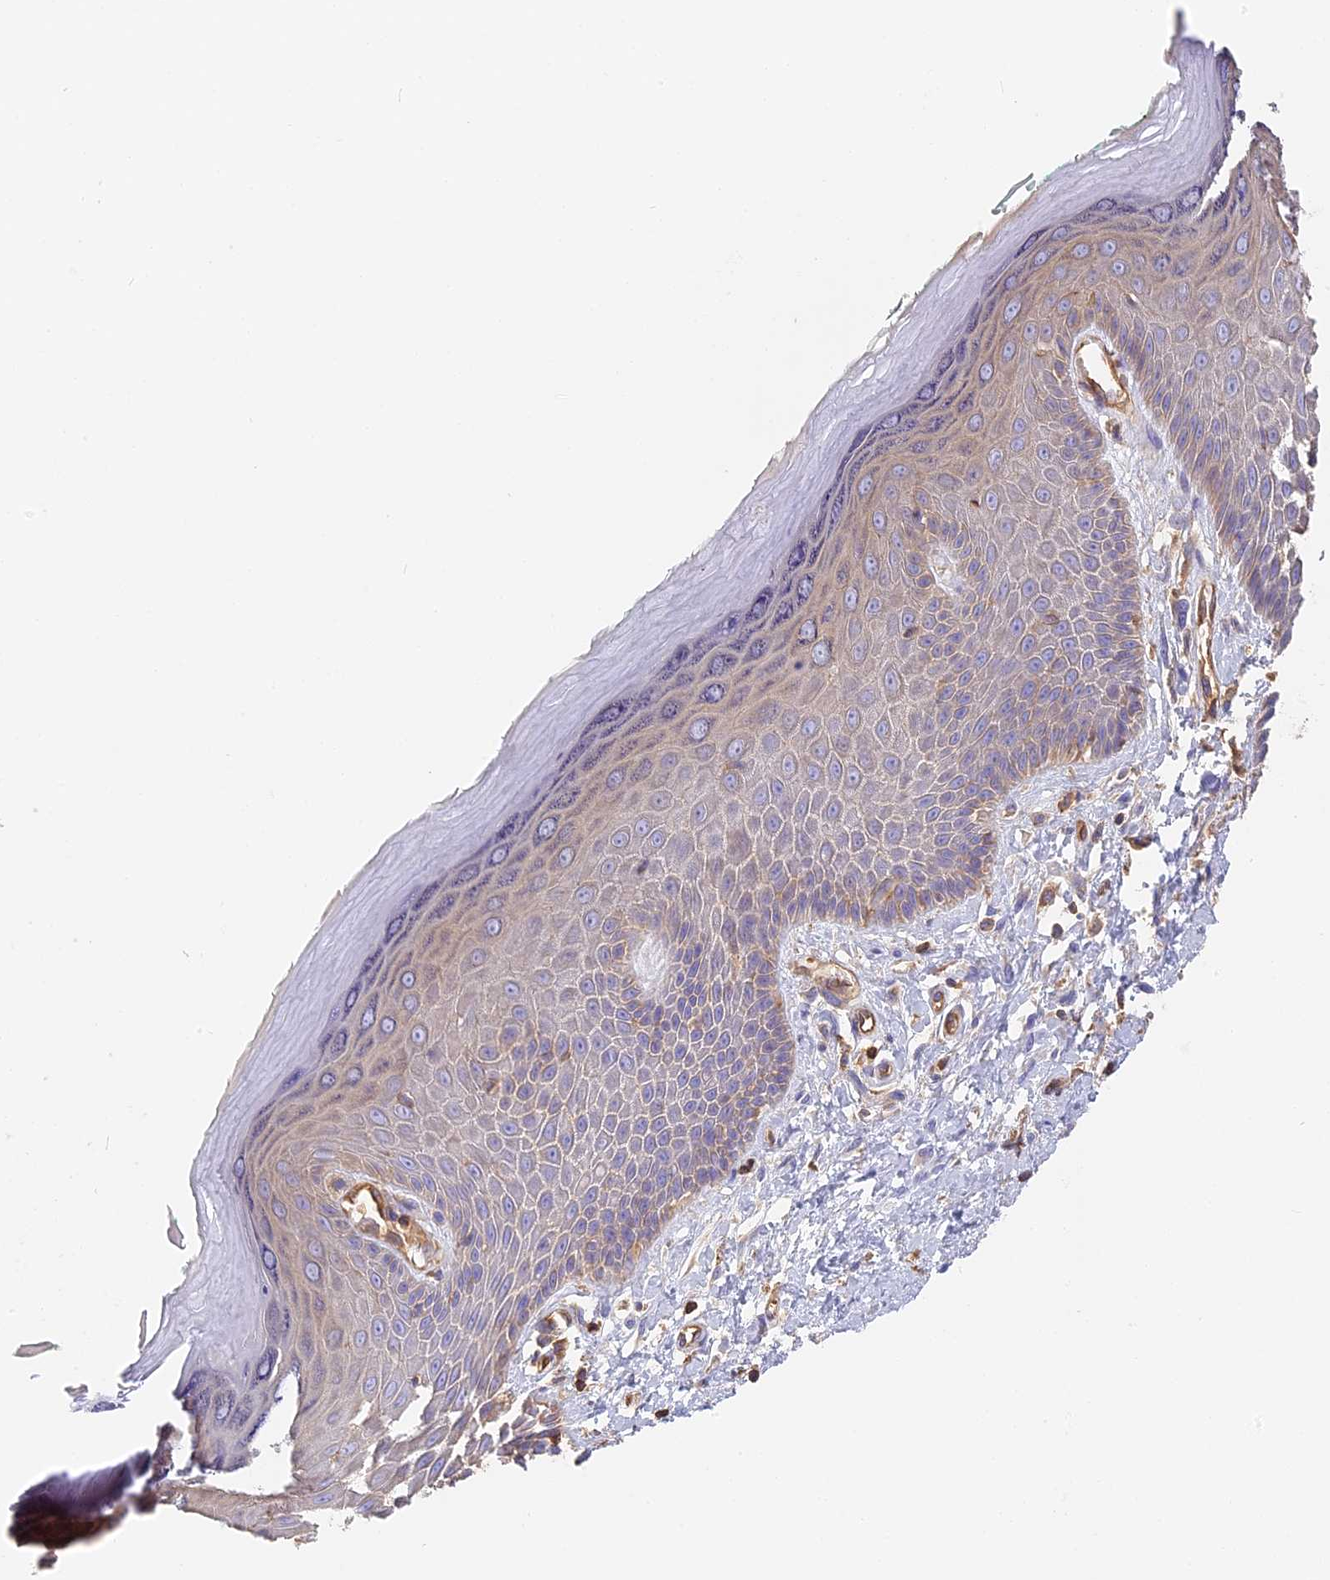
{"staining": {"intensity": "moderate", "quantity": "25%-75%", "location": "cytoplasmic/membranous"}, "tissue": "skin", "cell_type": "Epidermal cells", "image_type": "normal", "snomed": [{"axis": "morphology", "description": "Normal tissue, NOS"}, {"axis": "topography", "description": "Anal"}], "caption": "Moderate cytoplasmic/membranous positivity is identified in approximately 25%-75% of epidermal cells in unremarkable skin.", "gene": "VPS18", "patient": {"sex": "male", "age": 78}}